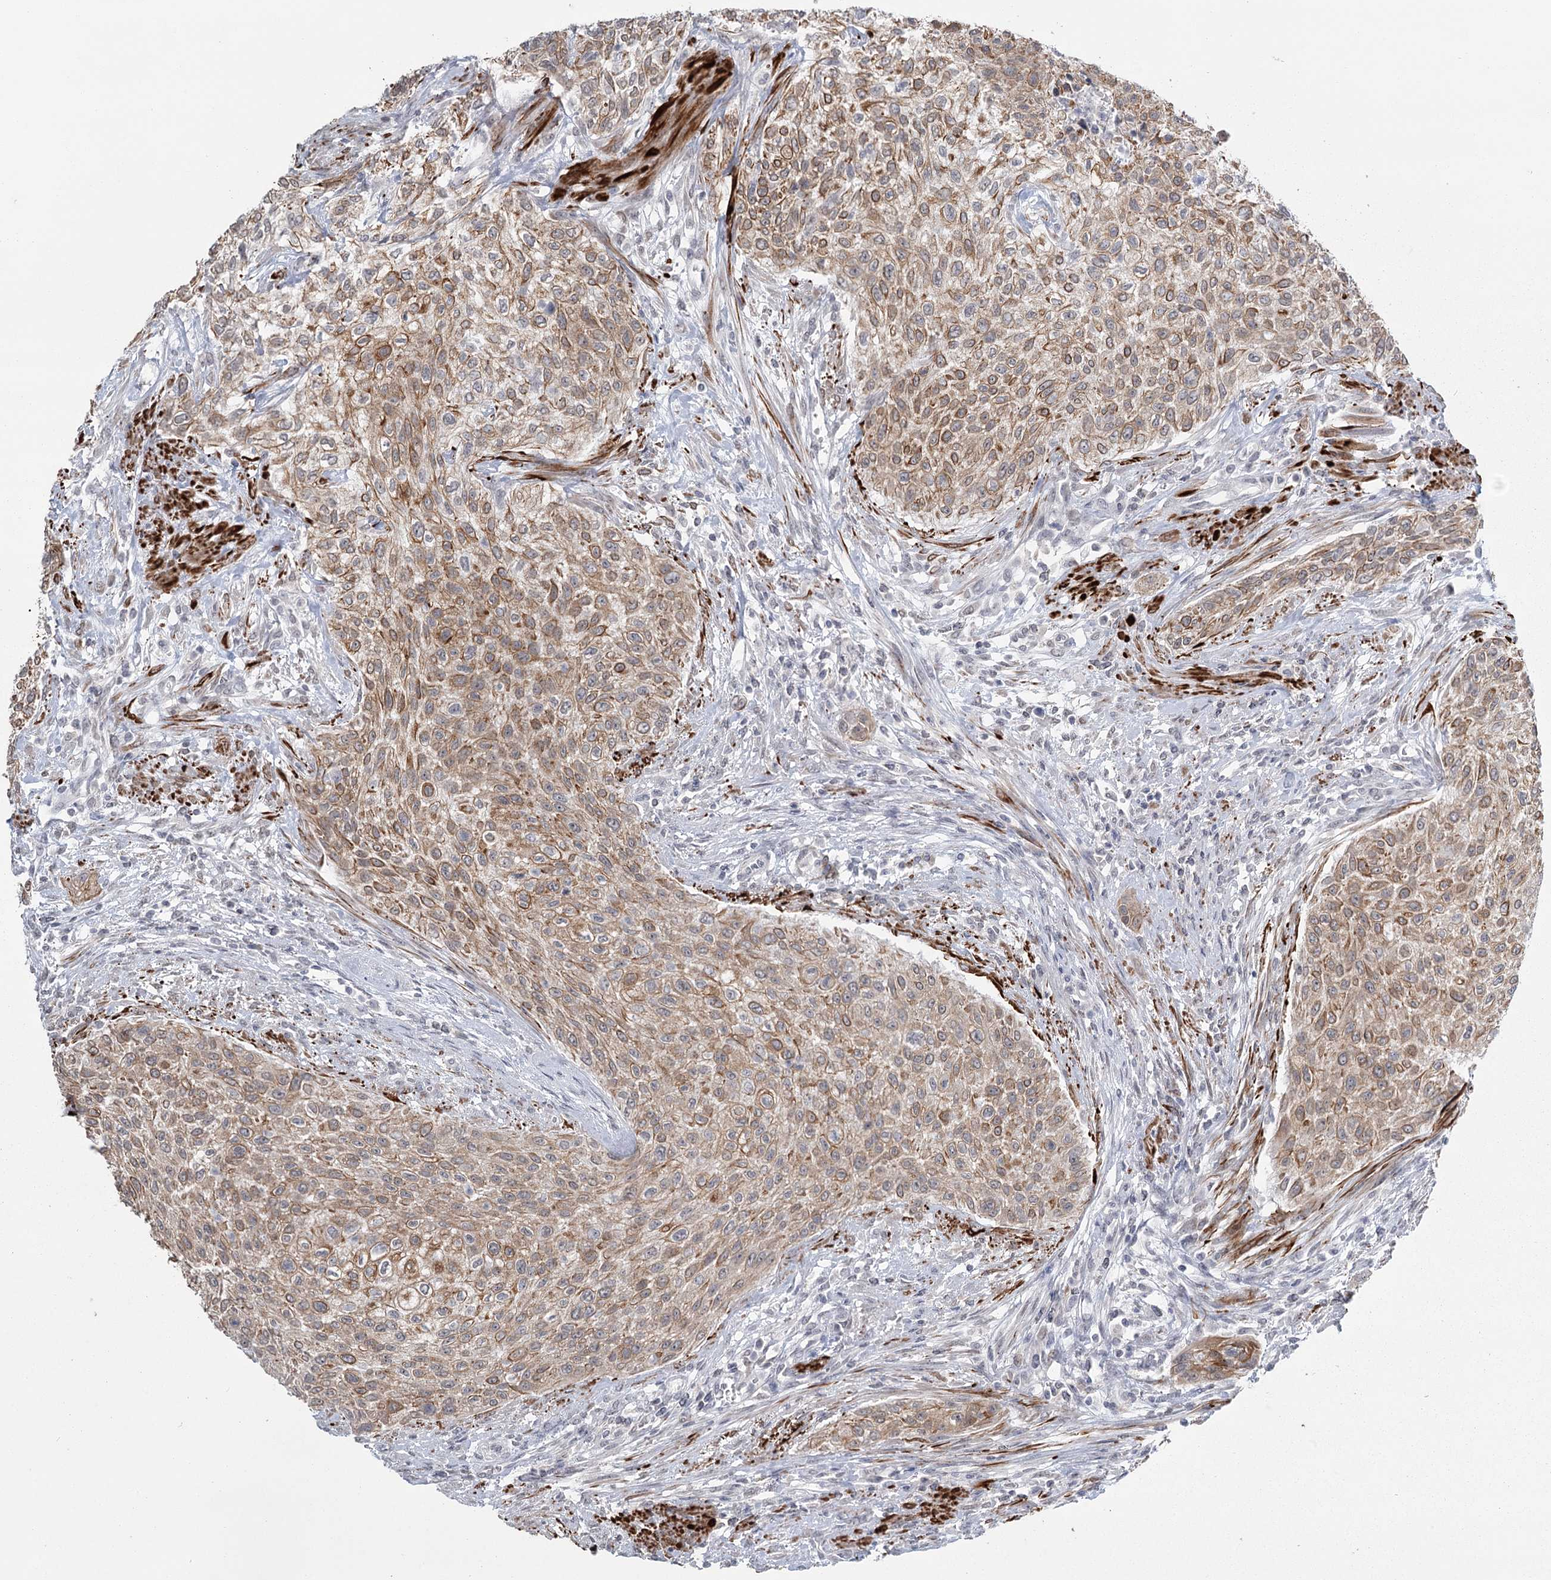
{"staining": {"intensity": "moderate", "quantity": ">75%", "location": "cytoplasmic/membranous"}, "tissue": "urothelial cancer", "cell_type": "Tumor cells", "image_type": "cancer", "snomed": [{"axis": "morphology", "description": "Urothelial carcinoma, High grade"}, {"axis": "topography", "description": "Urinary bladder"}], "caption": "This histopathology image reveals urothelial cancer stained with immunohistochemistry (IHC) to label a protein in brown. The cytoplasmic/membranous of tumor cells show moderate positivity for the protein. Nuclei are counter-stained blue.", "gene": "TMEM70", "patient": {"sex": "male", "age": 35}}